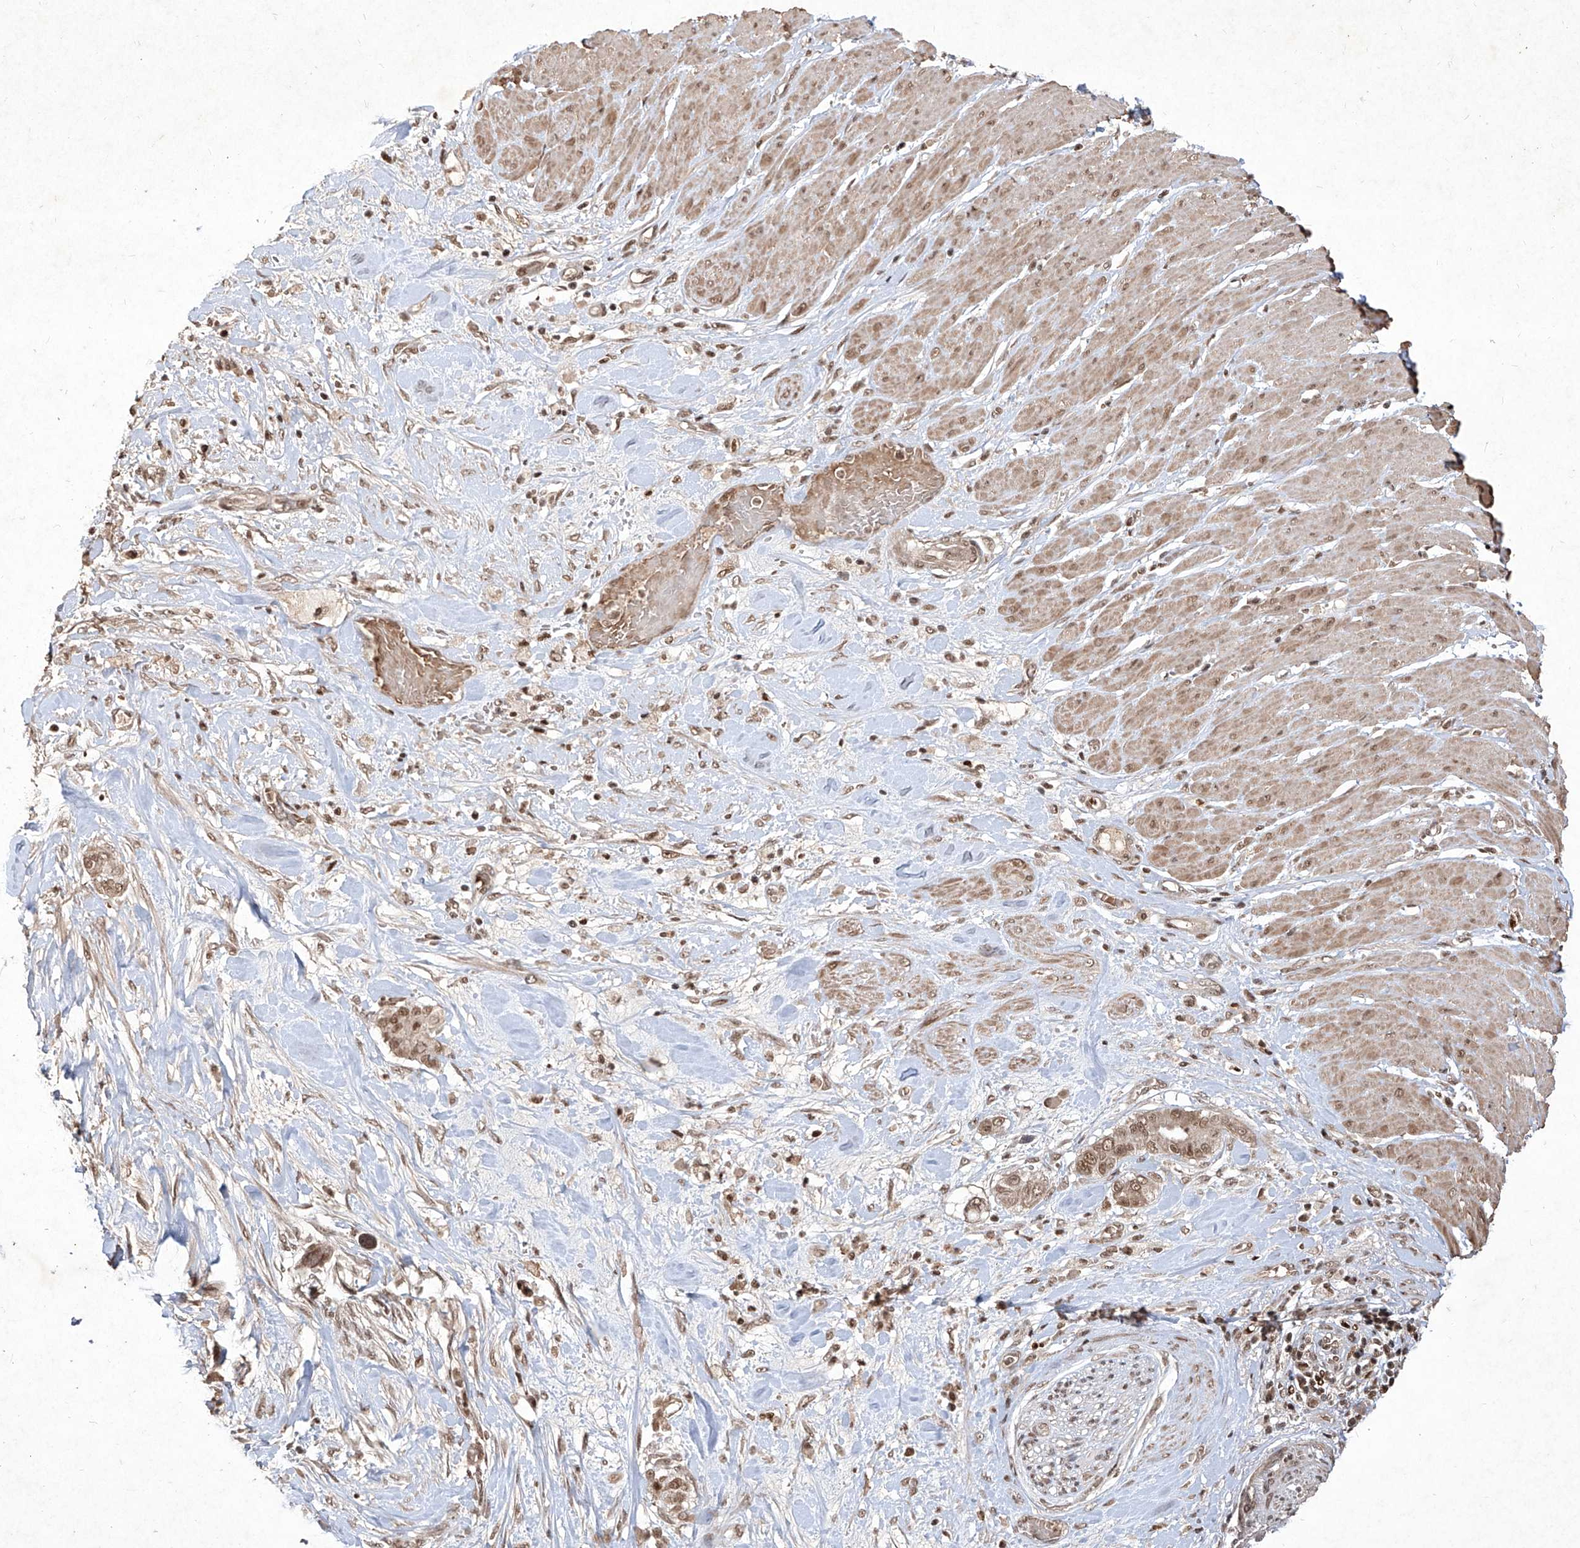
{"staining": {"intensity": "moderate", "quantity": ">75%", "location": "cytoplasmic/membranous,nuclear"}, "tissue": "pancreatic cancer", "cell_type": "Tumor cells", "image_type": "cancer", "snomed": [{"axis": "morphology", "description": "Adenocarcinoma, NOS"}, {"axis": "topography", "description": "Pancreas"}], "caption": "Adenocarcinoma (pancreatic) stained for a protein (brown) reveals moderate cytoplasmic/membranous and nuclear positive positivity in approximately >75% of tumor cells.", "gene": "IRF2", "patient": {"sex": "male", "age": 68}}